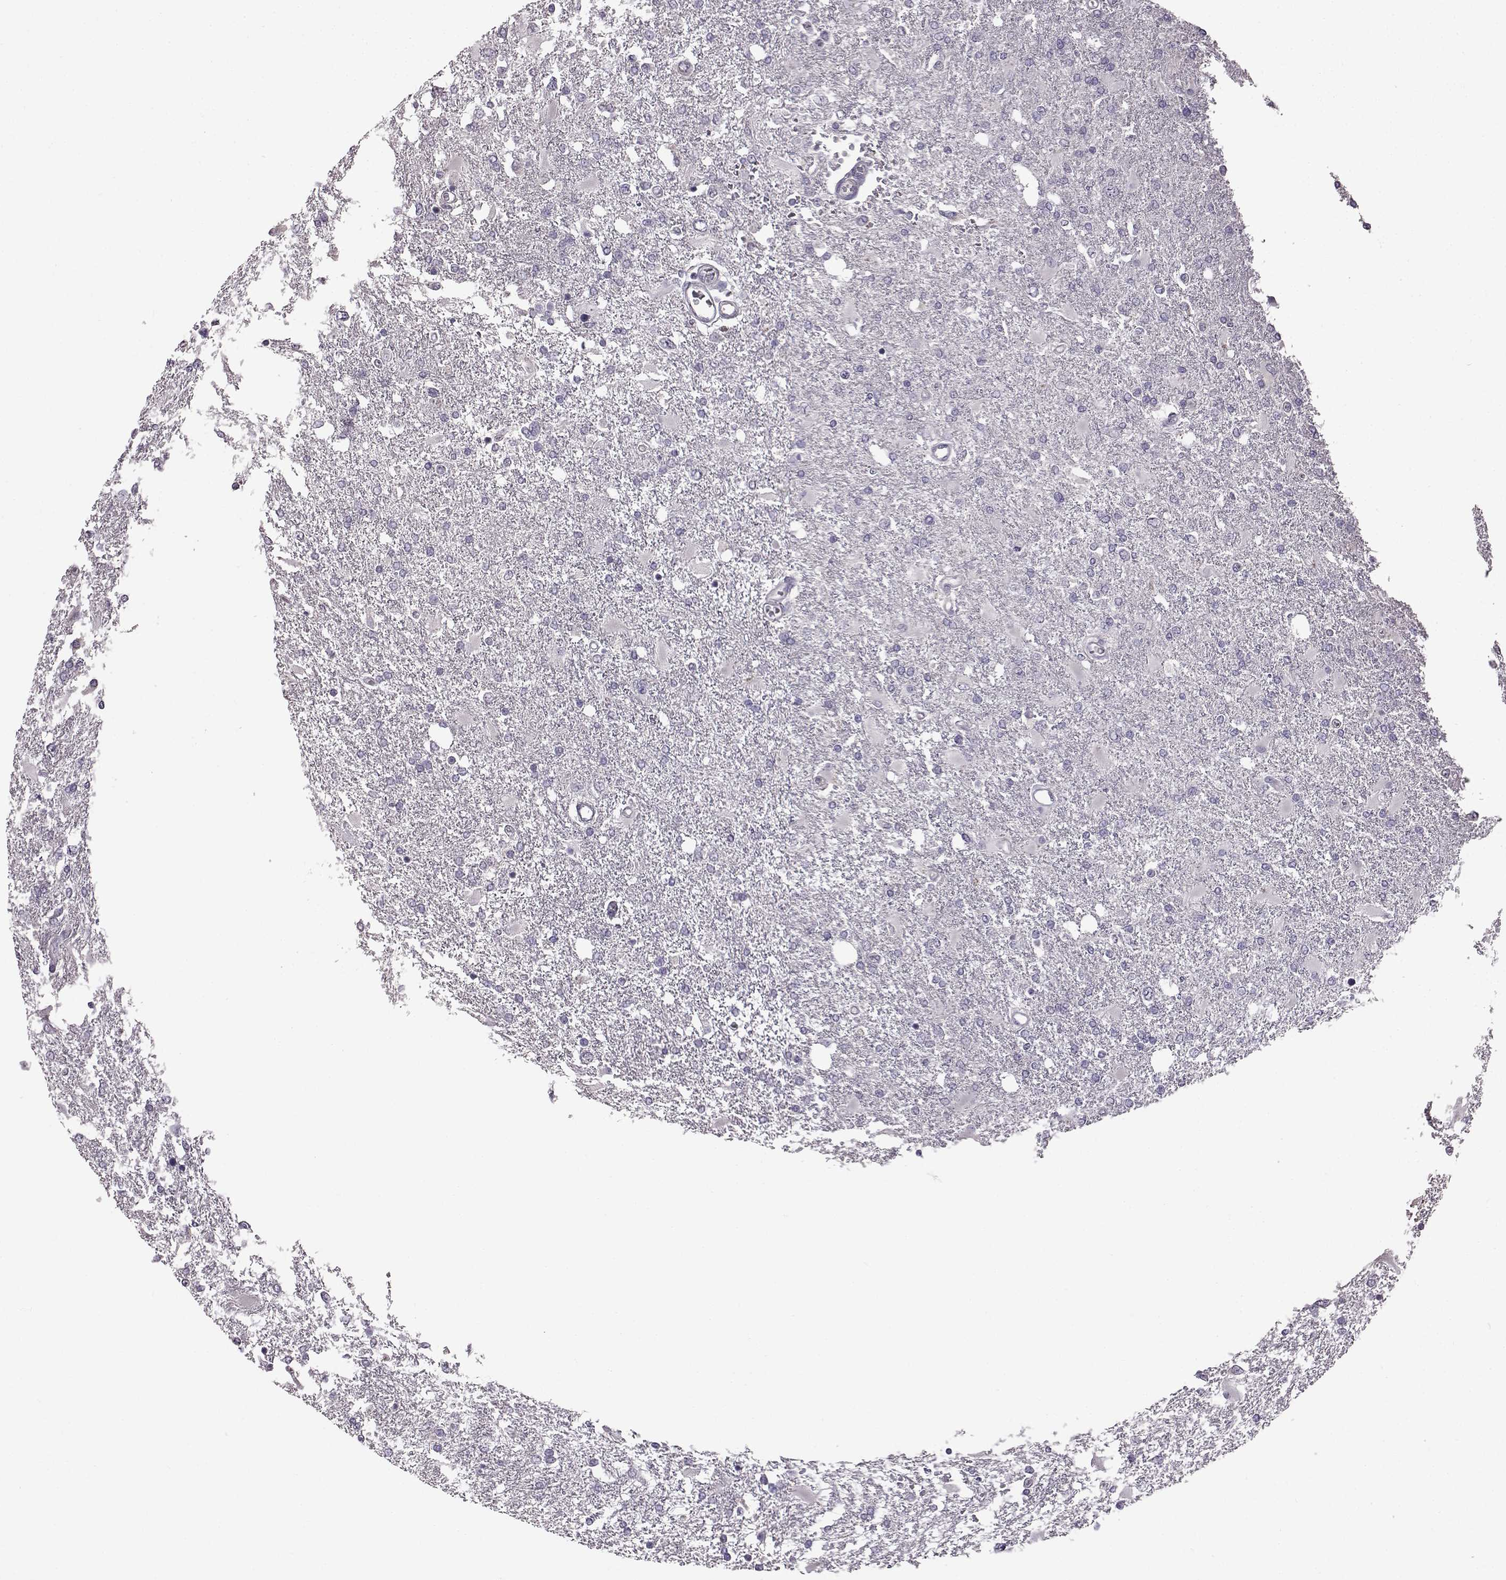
{"staining": {"intensity": "negative", "quantity": "none", "location": "none"}, "tissue": "glioma", "cell_type": "Tumor cells", "image_type": "cancer", "snomed": [{"axis": "morphology", "description": "Glioma, malignant, High grade"}, {"axis": "topography", "description": "Cerebral cortex"}], "caption": "Glioma was stained to show a protein in brown. There is no significant expression in tumor cells.", "gene": "ADGRG2", "patient": {"sex": "male", "age": 79}}